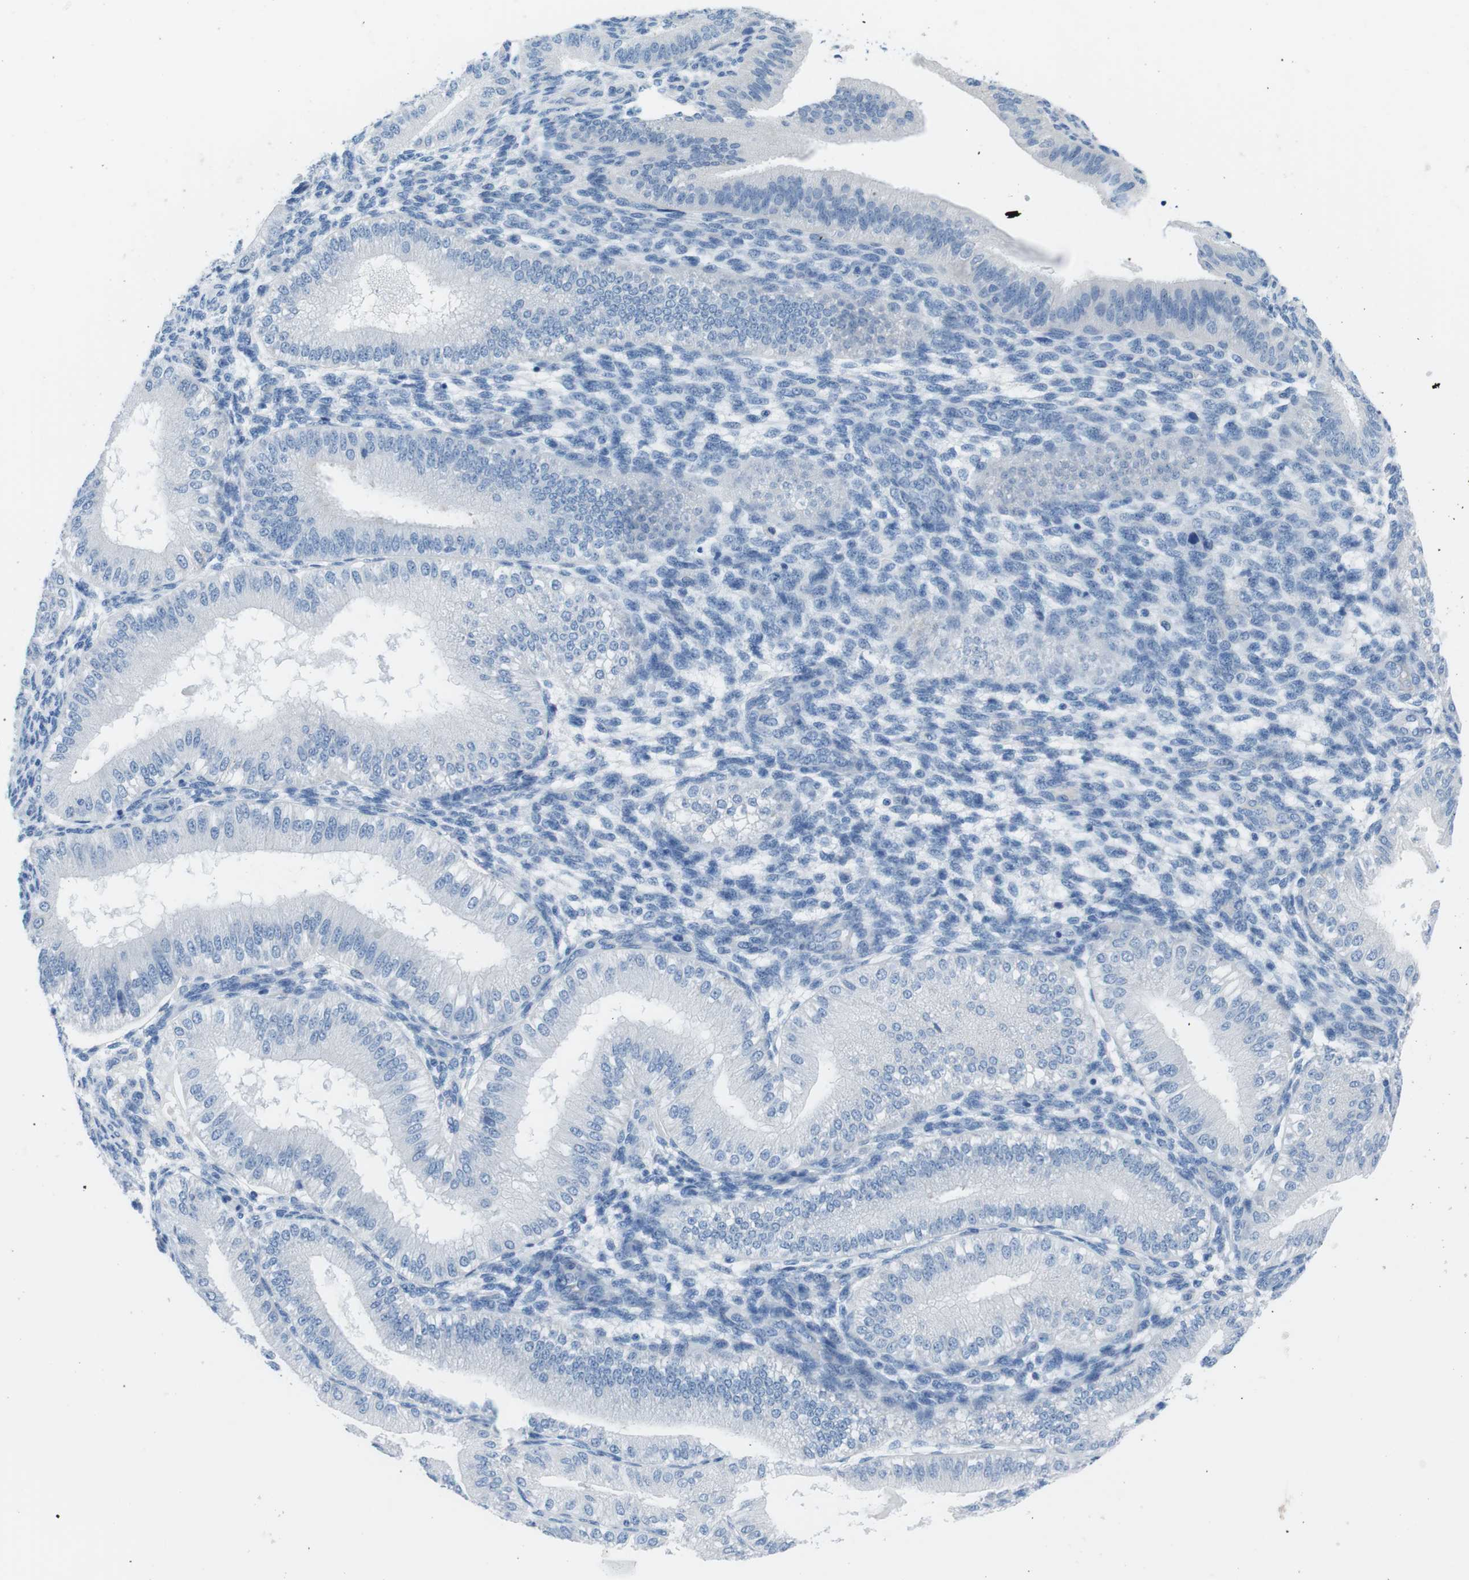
{"staining": {"intensity": "negative", "quantity": "none", "location": "none"}, "tissue": "endometrium", "cell_type": "Cells in endometrial stroma", "image_type": "normal", "snomed": [{"axis": "morphology", "description": "Normal tissue, NOS"}, {"axis": "topography", "description": "Endometrium"}], "caption": "This image is of benign endometrium stained with immunohistochemistry to label a protein in brown with the nuclei are counter-stained blue. There is no expression in cells in endometrial stroma. (Brightfield microscopy of DAB immunohistochemistry (IHC) at high magnification).", "gene": "MUC2", "patient": {"sex": "female", "age": 39}}